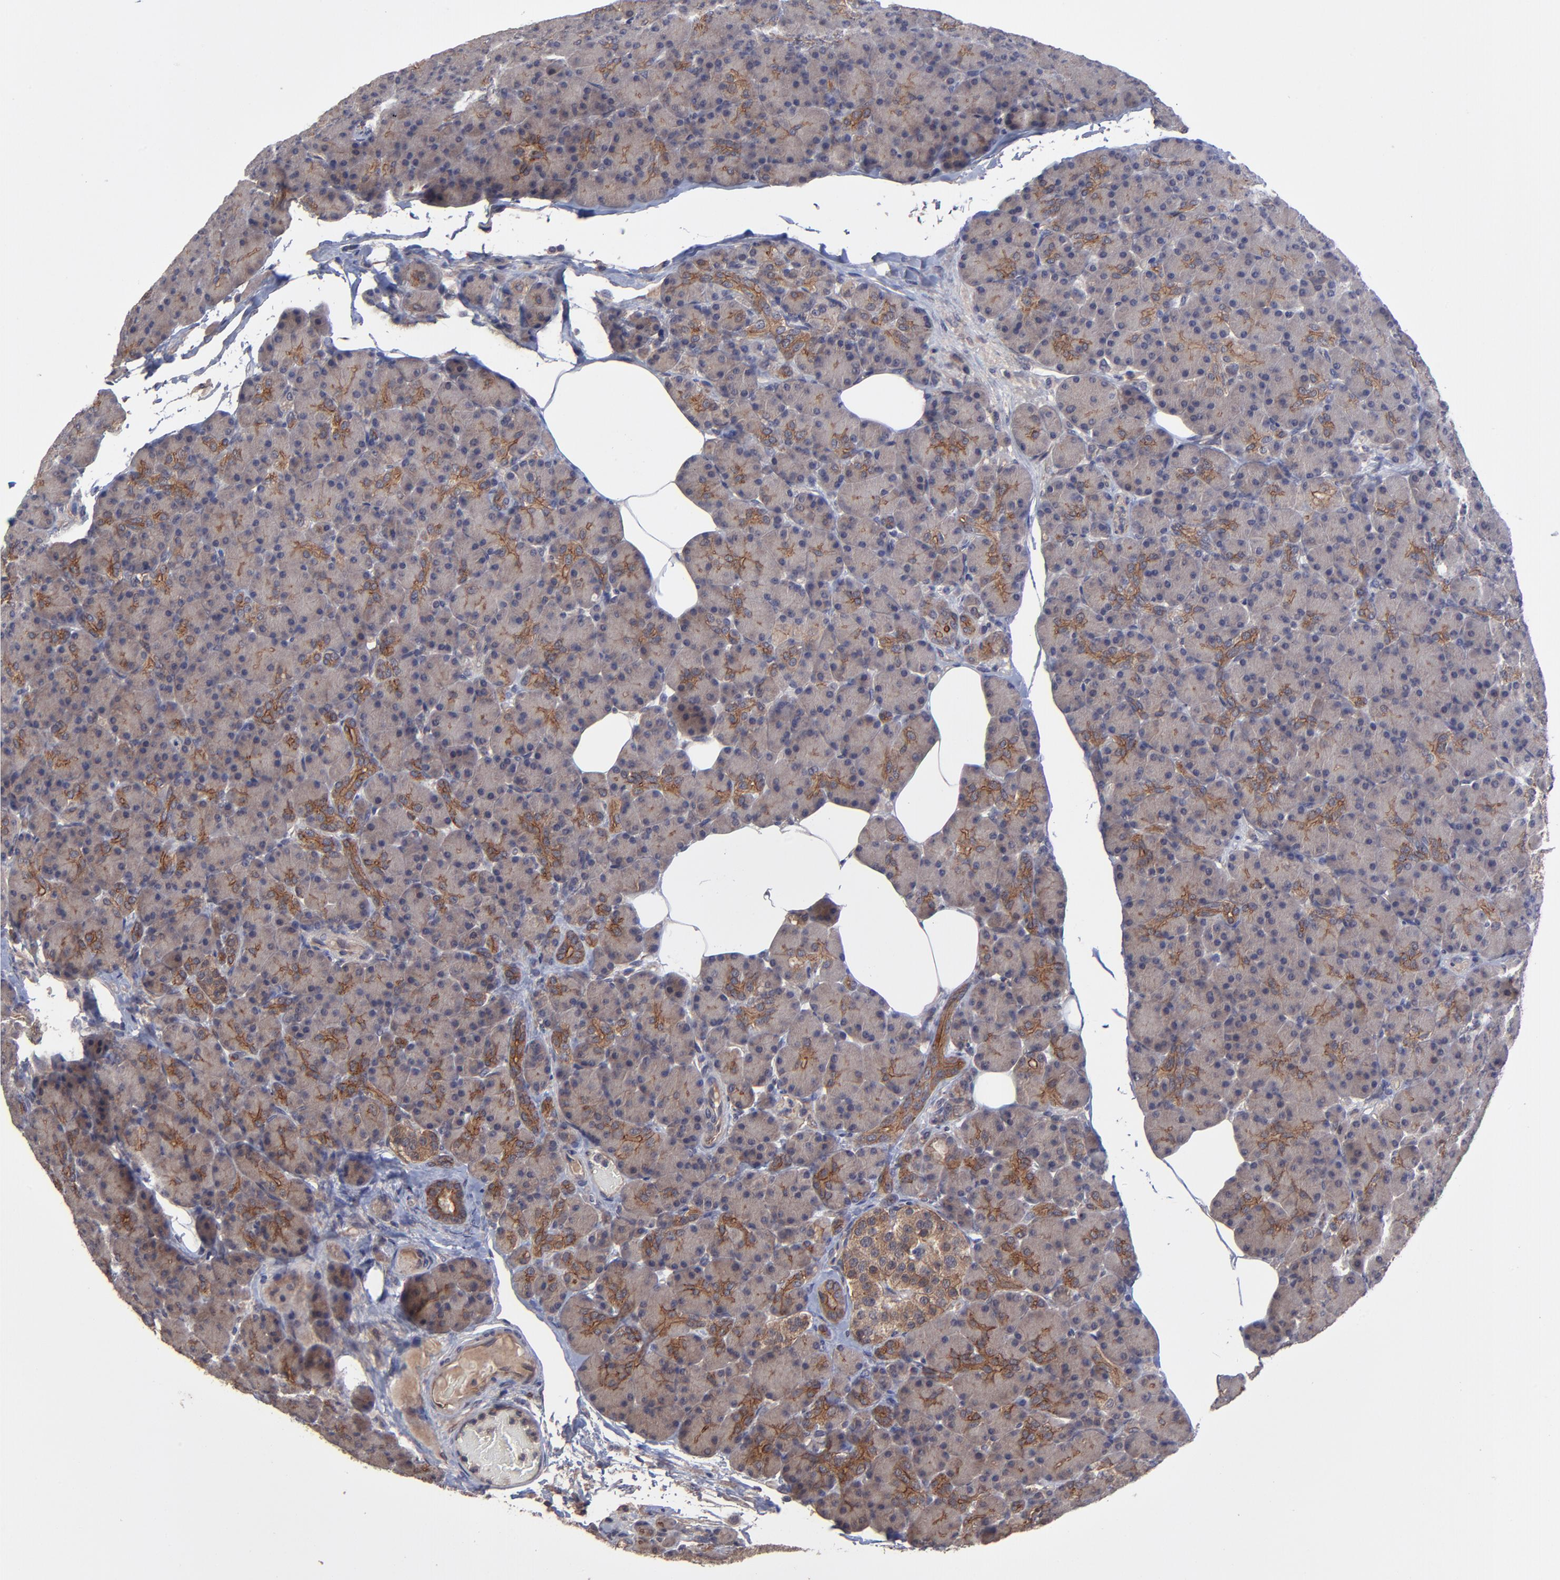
{"staining": {"intensity": "weak", "quantity": ">75%", "location": "cytoplasmic/membranous"}, "tissue": "pancreas", "cell_type": "Exocrine glandular cells", "image_type": "normal", "snomed": [{"axis": "morphology", "description": "Normal tissue, NOS"}, {"axis": "topography", "description": "Pancreas"}], "caption": "This photomicrograph reveals IHC staining of normal human pancreas, with low weak cytoplasmic/membranous expression in about >75% of exocrine glandular cells.", "gene": "ZNF780A", "patient": {"sex": "female", "age": 43}}